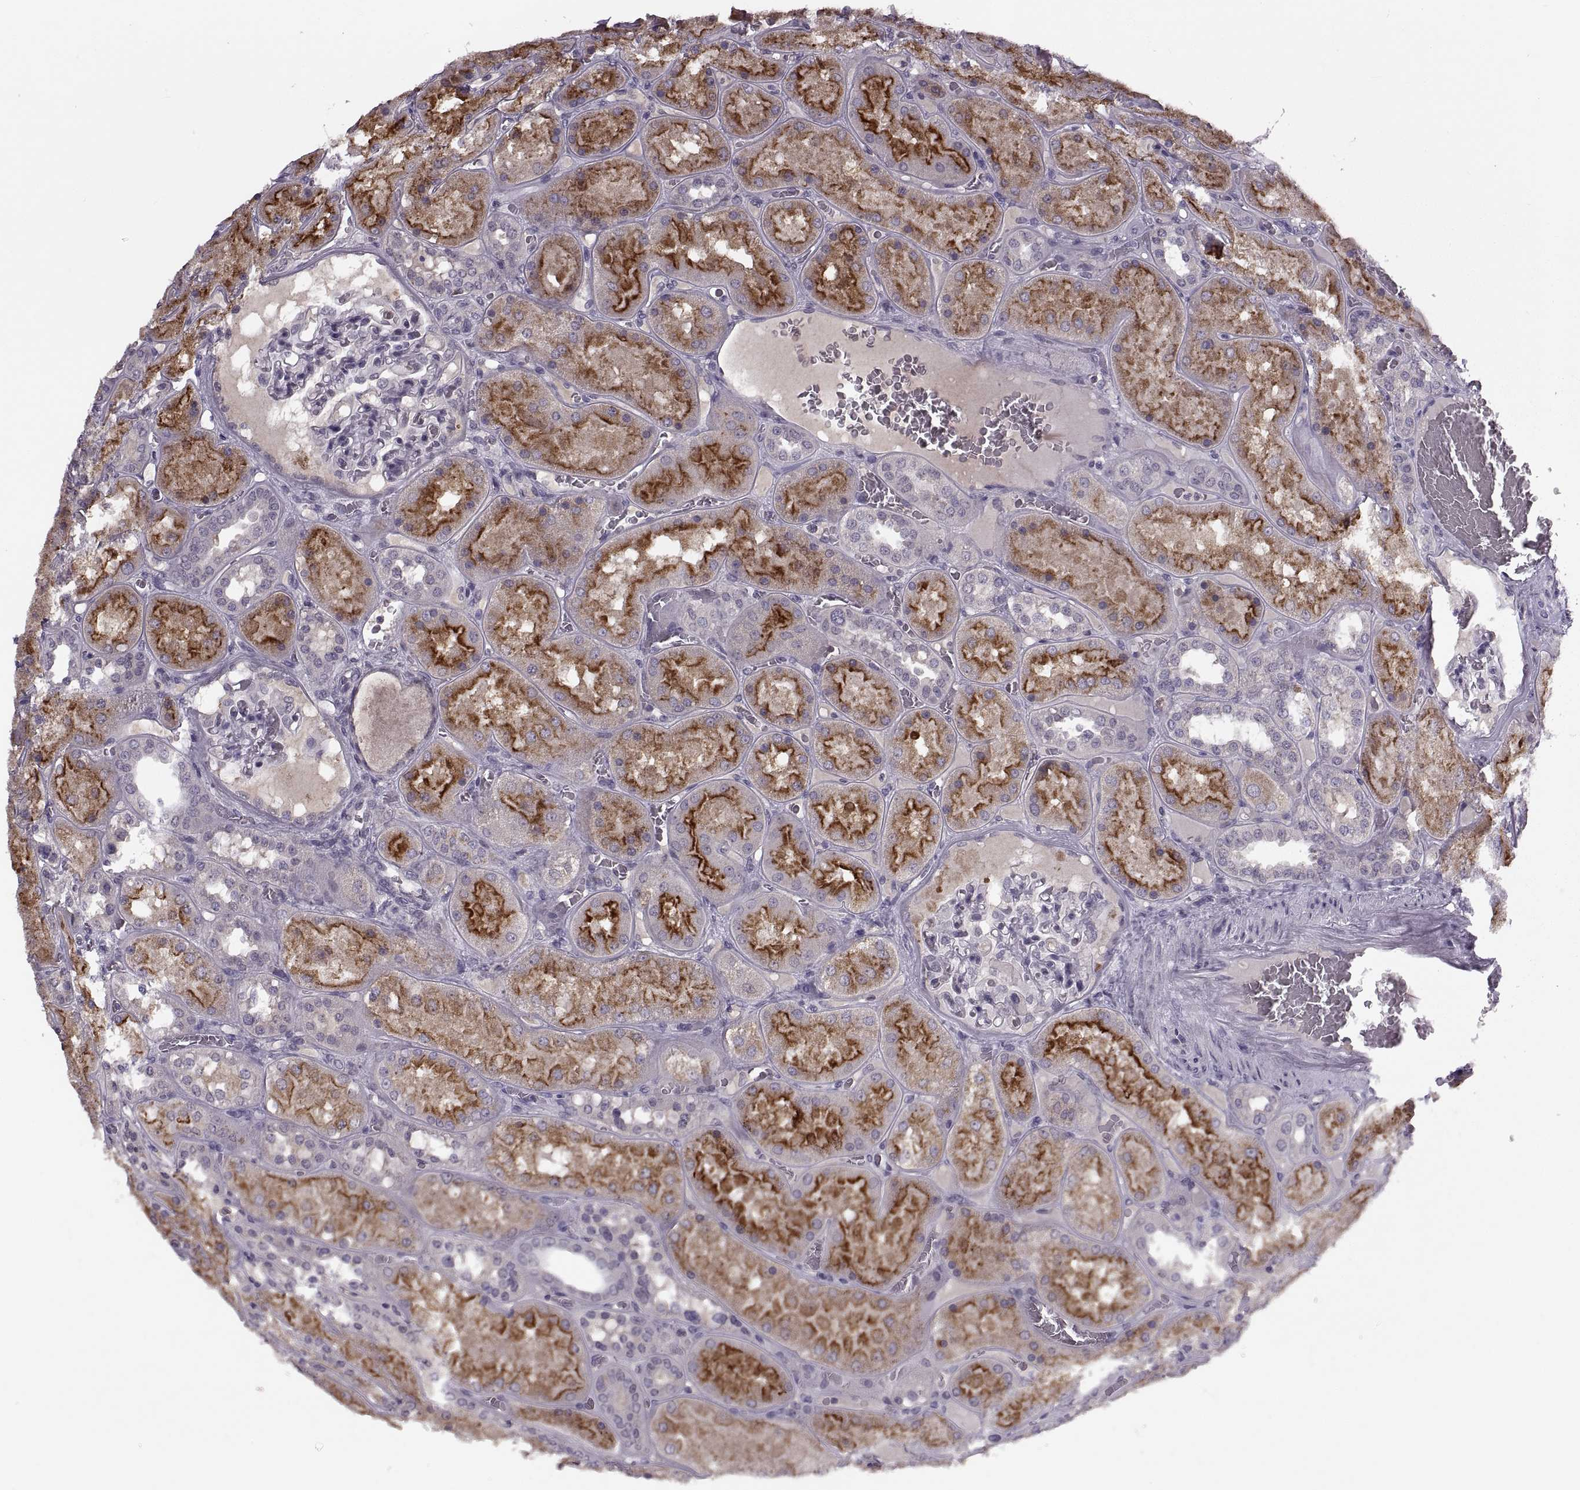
{"staining": {"intensity": "negative", "quantity": "none", "location": "none"}, "tissue": "kidney", "cell_type": "Cells in glomeruli", "image_type": "normal", "snomed": [{"axis": "morphology", "description": "Normal tissue, NOS"}, {"axis": "topography", "description": "Kidney"}], "caption": "IHC image of benign kidney: human kidney stained with DAB (3,3'-diaminobenzidine) displays no significant protein expression in cells in glomeruli.", "gene": "CACNA1F", "patient": {"sex": "male", "age": 73}}